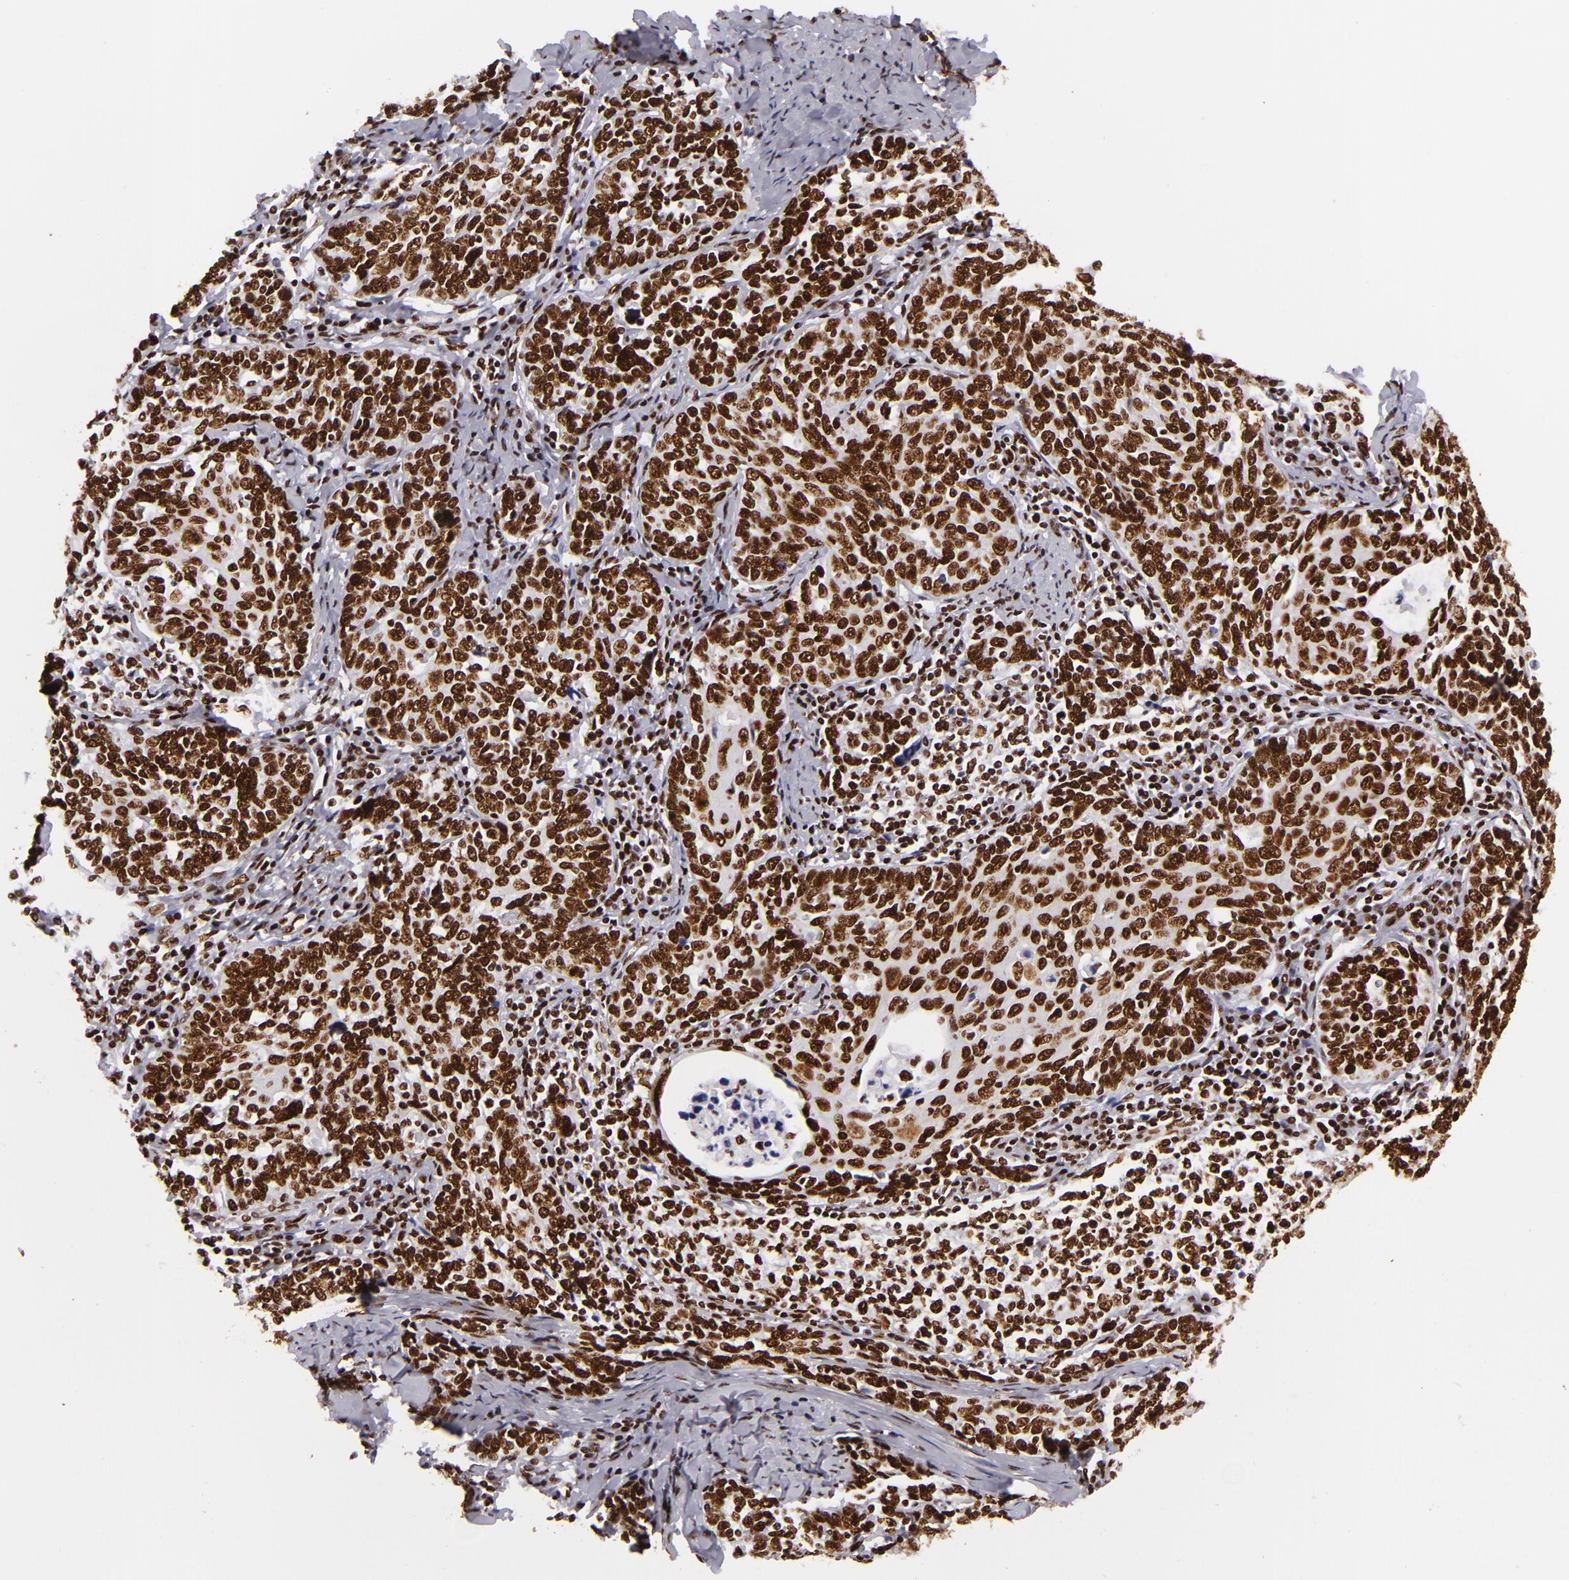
{"staining": {"intensity": "strong", "quantity": ">75%", "location": "nuclear"}, "tissue": "cervical cancer", "cell_type": "Tumor cells", "image_type": "cancer", "snomed": [{"axis": "morphology", "description": "Squamous cell carcinoma, NOS"}, {"axis": "topography", "description": "Cervix"}], "caption": "Cervical cancer (squamous cell carcinoma) stained for a protein (brown) shows strong nuclear positive staining in approximately >75% of tumor cells.", "gene": "SAFB", "patient": {"sex": "female", "age": 41}}